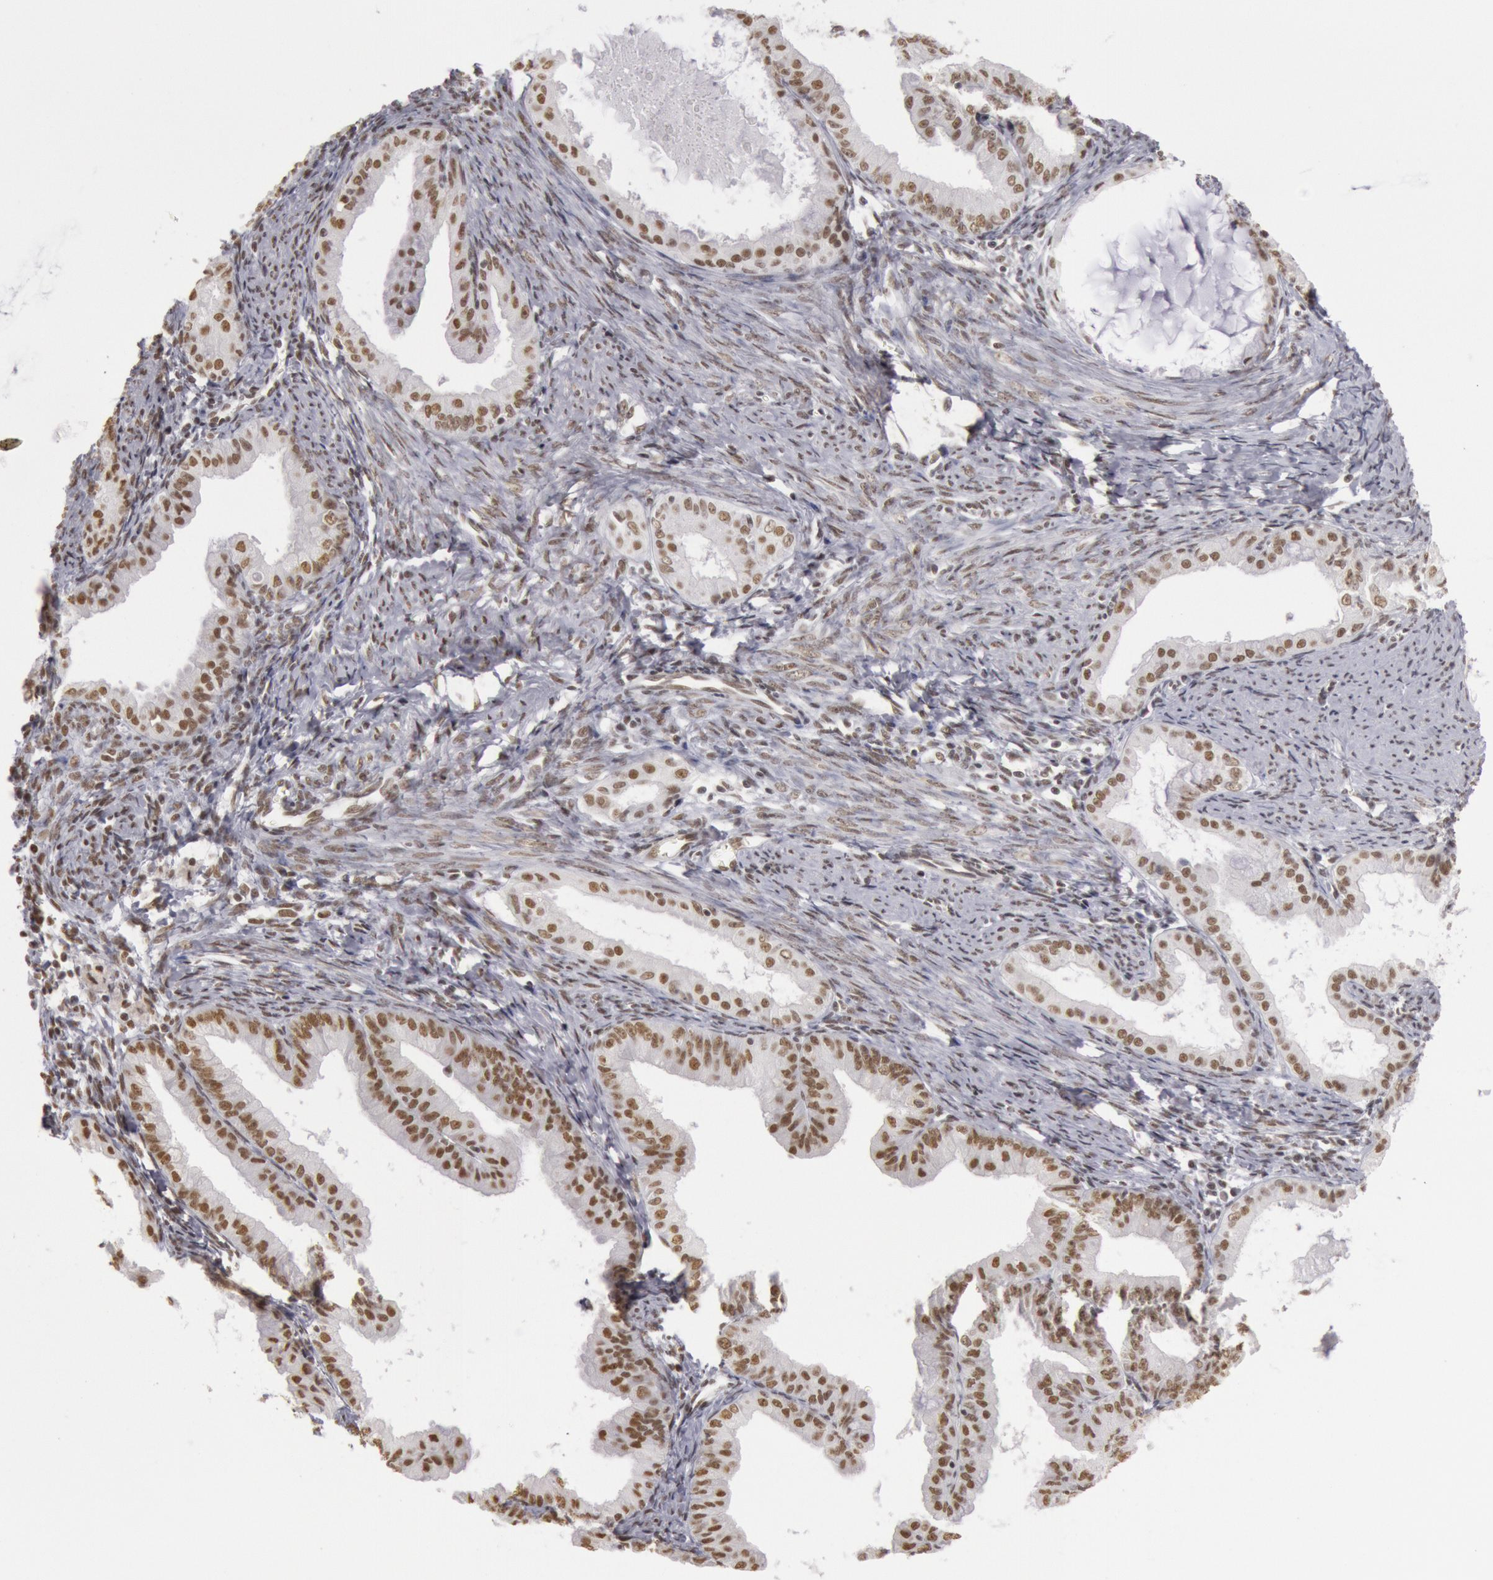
{"staining": {"intensity": "strong", "quantity": "<25%", "location": "nuclear"}, "tissue": "endometrial cancer", "cell_type": "Tumor cells", "image_type": "cancer", "snomed": [{"axis": "morphology", "description": "Adenocarcinoma, NOS"}, {"axis": "topography", "description": "Endometrium"}], "caption": "Immunohistochemical staining of human adenocarcinoma (endometrial) displays medium levels of strong nuclear staining in approximately <25% of tumor cells. The protein of interest is shown in brown color, while the nuclei are stained blue.", "gene": "ESS2", "patient": {"sex": "female", "age": 76}}